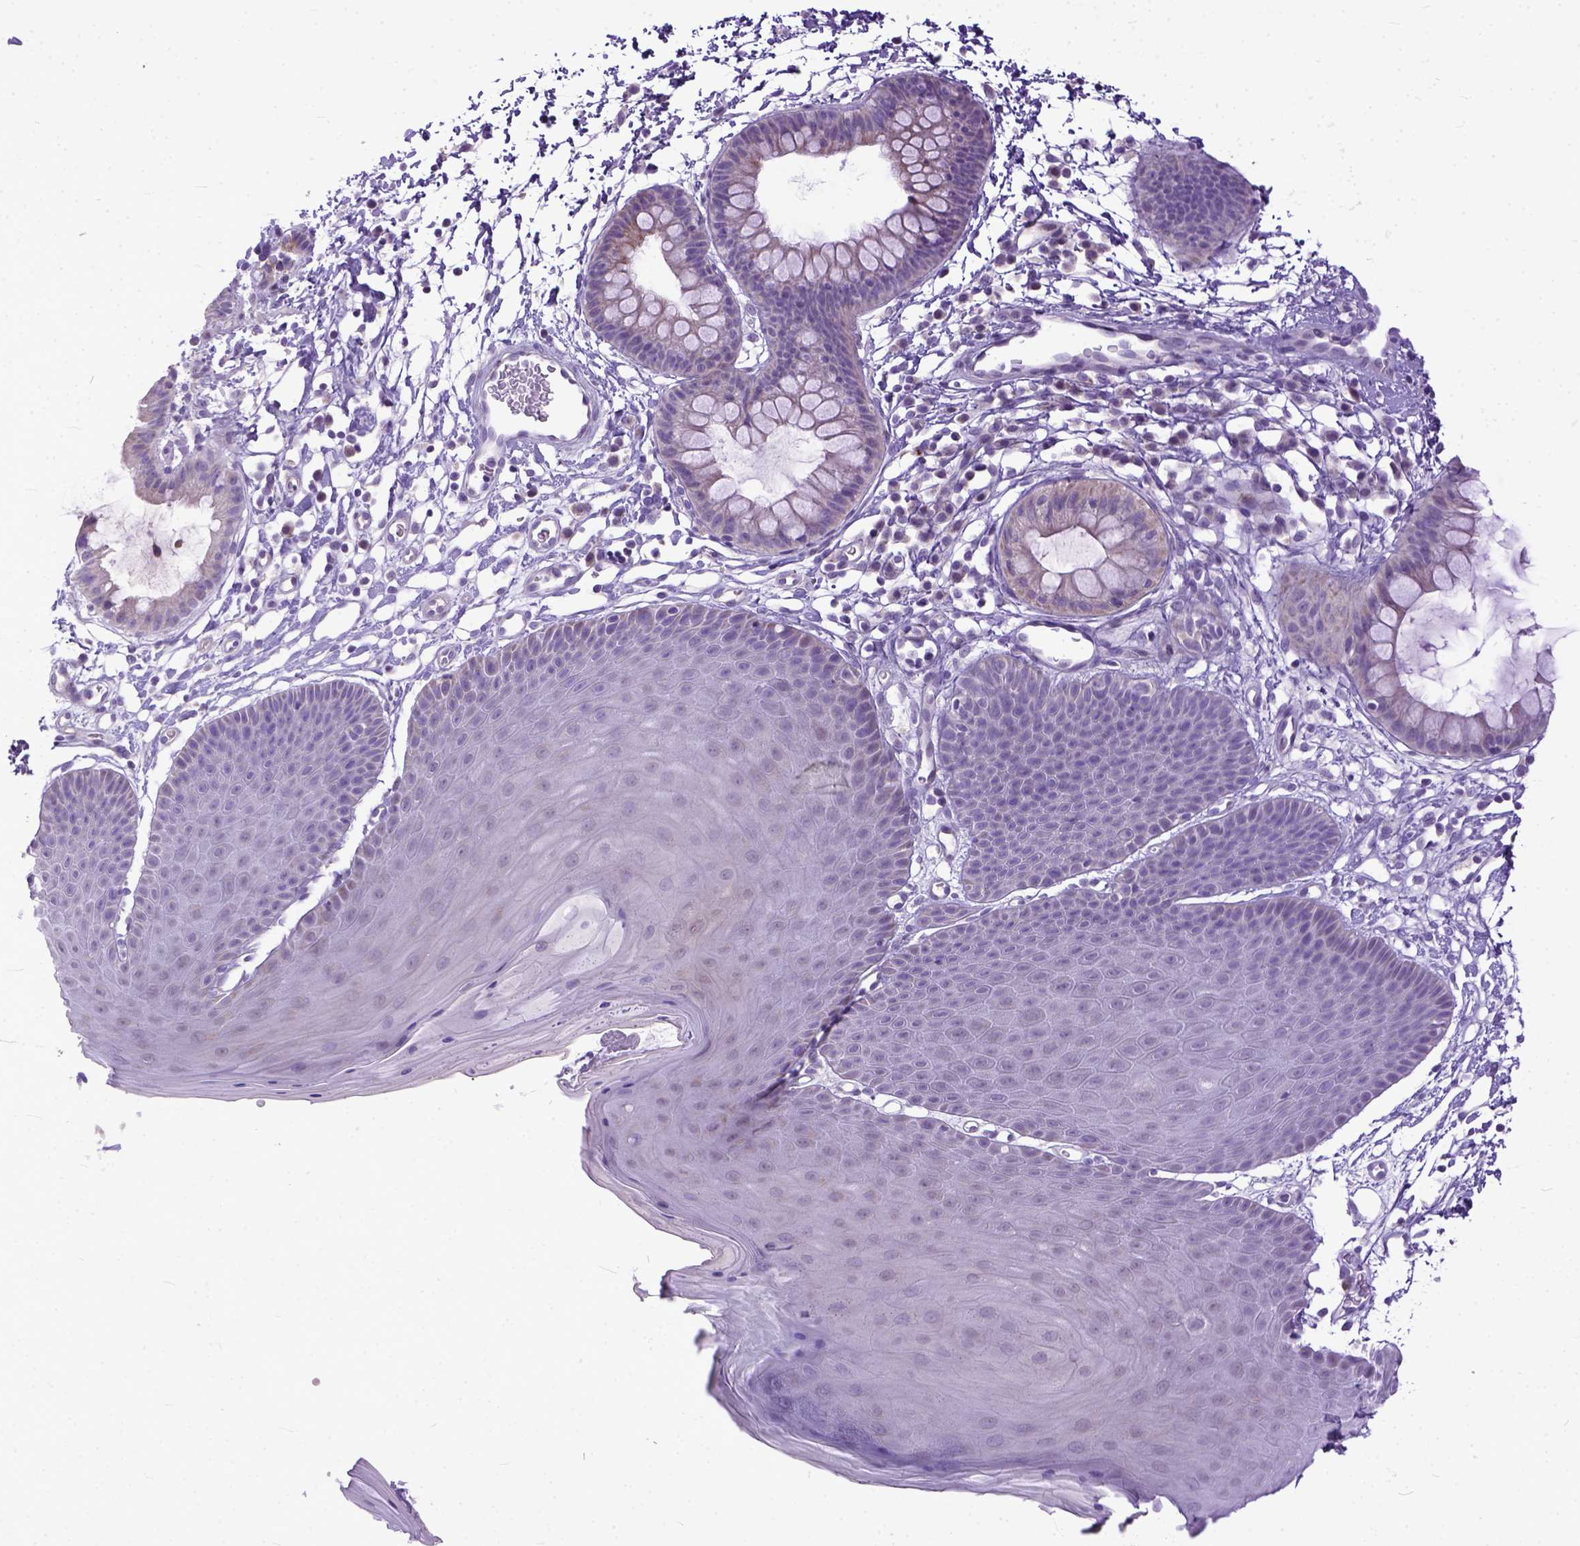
{"staining": {"intensity": "negative", "quantity": "none", "location": "none"}, "tissue": "skin", "cell_type": "Epidermal cells", "image_type": "normal", "snomed": [{"axis": "morphology", "description": "Normal tissue, NOS"}, {"axis": "topography", "description": "Anal"}], "caption": "A high-resolution photomicrograph shows immunohistochemistry staining of normal skin, which reveals no significant positivity in epidermal cells.", "gene": "PLK5", "patient": {"sex": "male", "age": 53}}